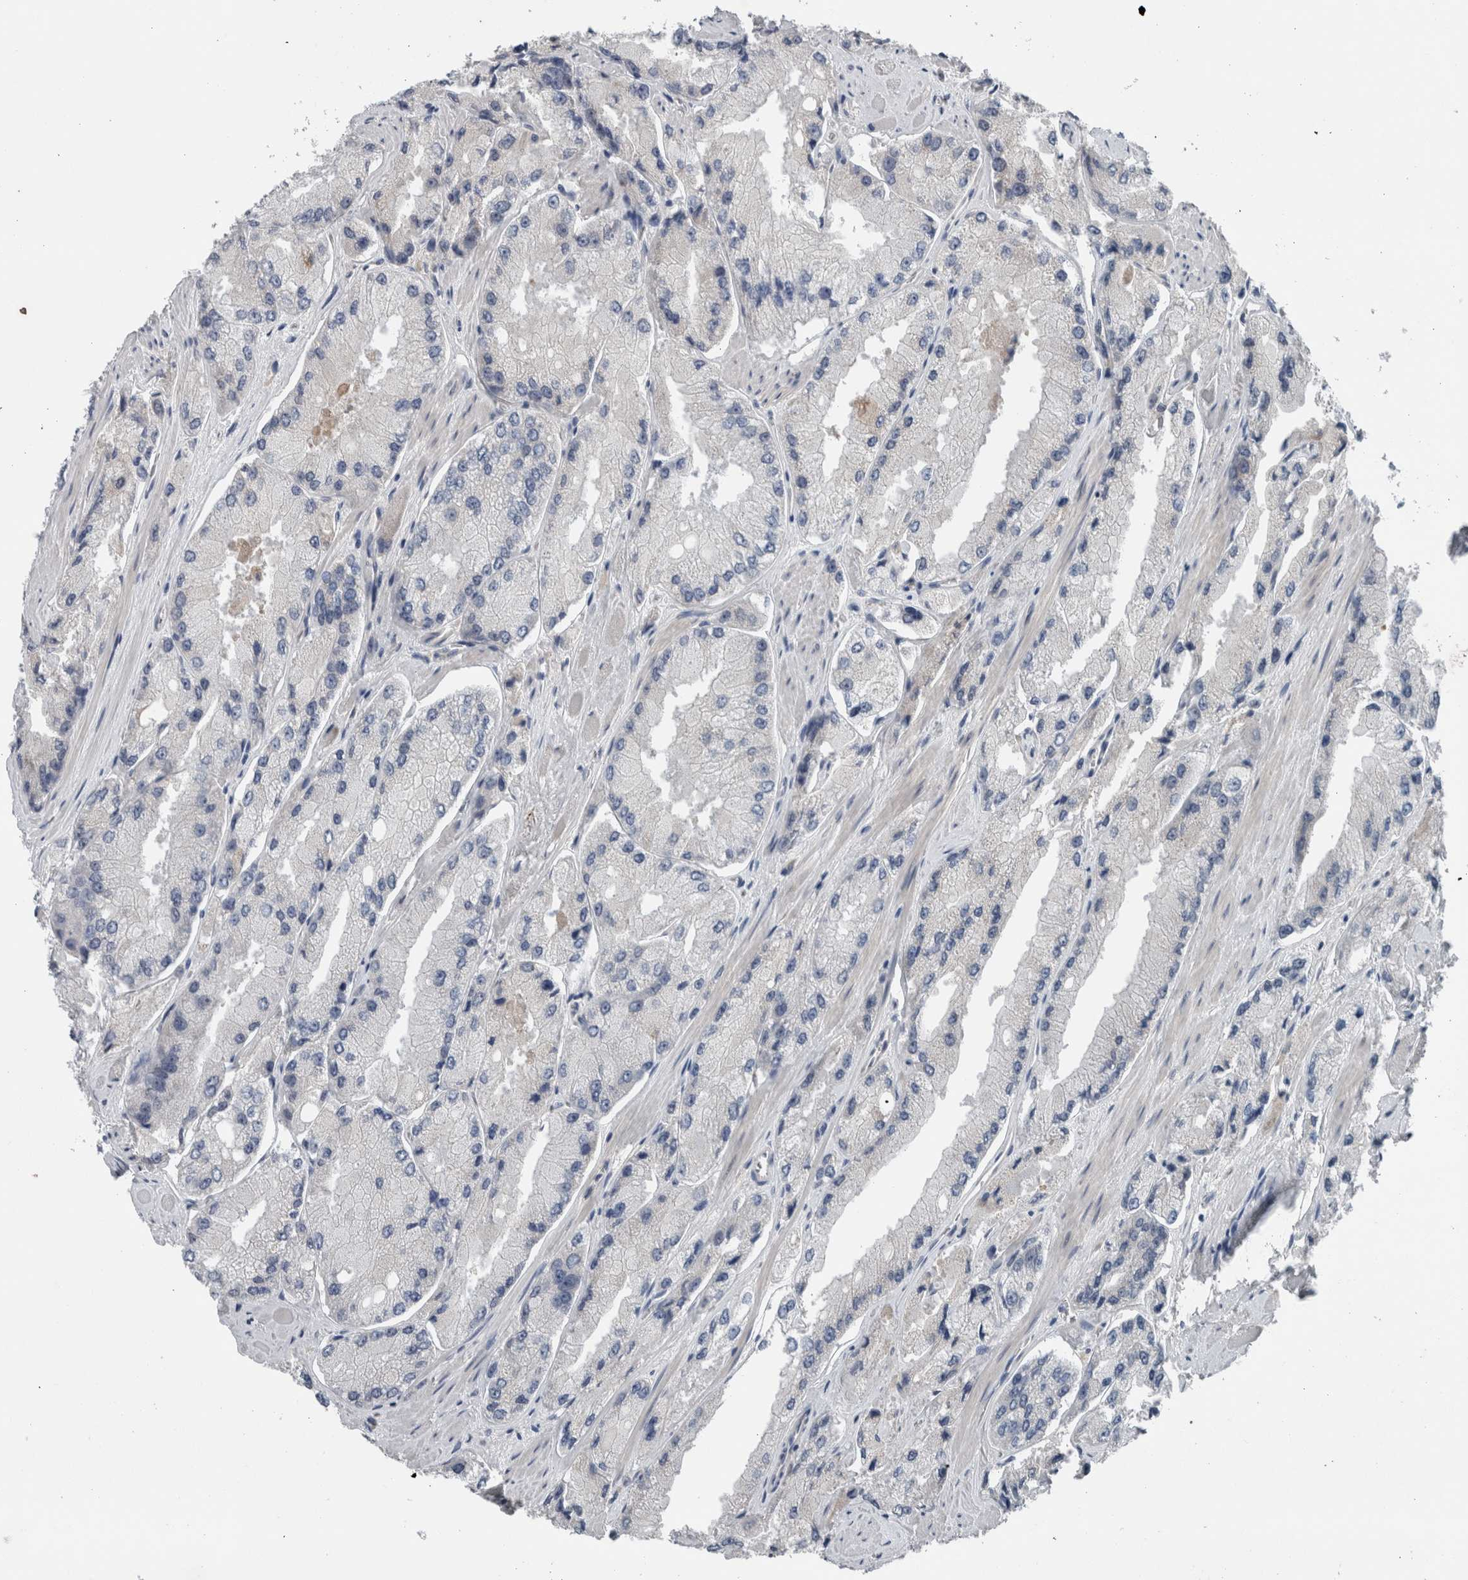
{"staining": {"intensity": "negative", "quantity": "none", "location": "none"}, "tissue": "prostate cancer", "cell_type": "Tumor cells", "image_type": "cancer", "snomed": [{"axis": "morphology", "description": "Adenocarcinoma, High grade"}, {"axis": "topography", "description": "Prostate"}], "caption": "Immunohistochemical staining of human prostate cancer (adenocarcinoma (high-grade)) demonstrates no significant positivity in tumor cells.", "gene": "CRNN", "patient": {"sex": "male", "age": 58}}